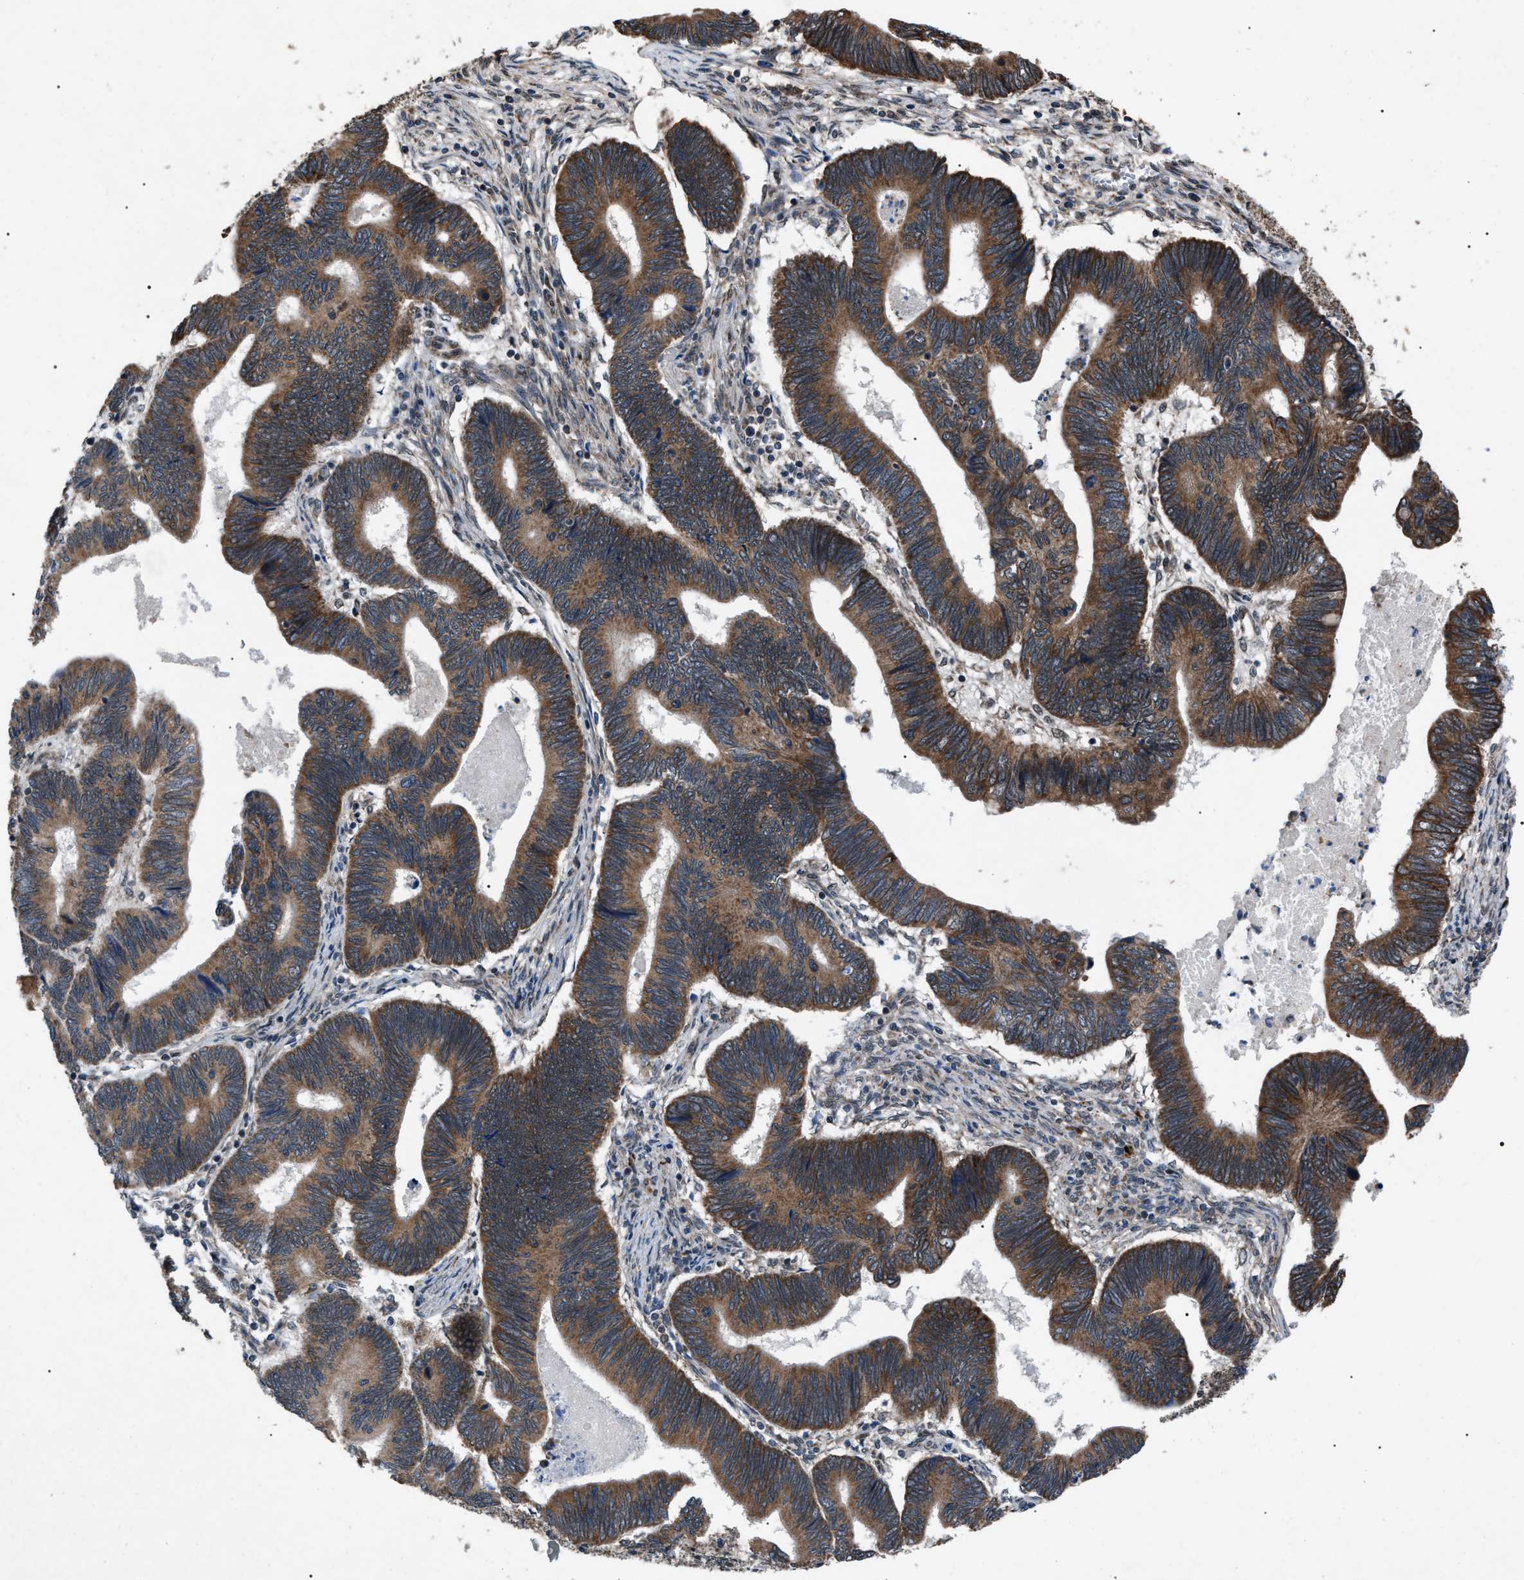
{"staining": {"intensity": "strong", "quantity": ">75%", "location": "cytoplasmic/membranous"}, "tissue": "pancreatic cancer", "cell_type": "Tumor cells", "image_type": "cancer", "snomed": [{"axis": "morphology", "description": "Adenocarcinoma, NOS"}, {"axis": "topography", "description": "Pancreas"}], "caption": "A high-resolution histopathology image shows immunohistochemistry staining of pancreatic adenocarcinoma, which displays strong cytoplasmic/membranous staining in approximately >75% of tumor cells.", "gene": "ZFAND2A", "patient": {"sex": "female", "age": 70}}